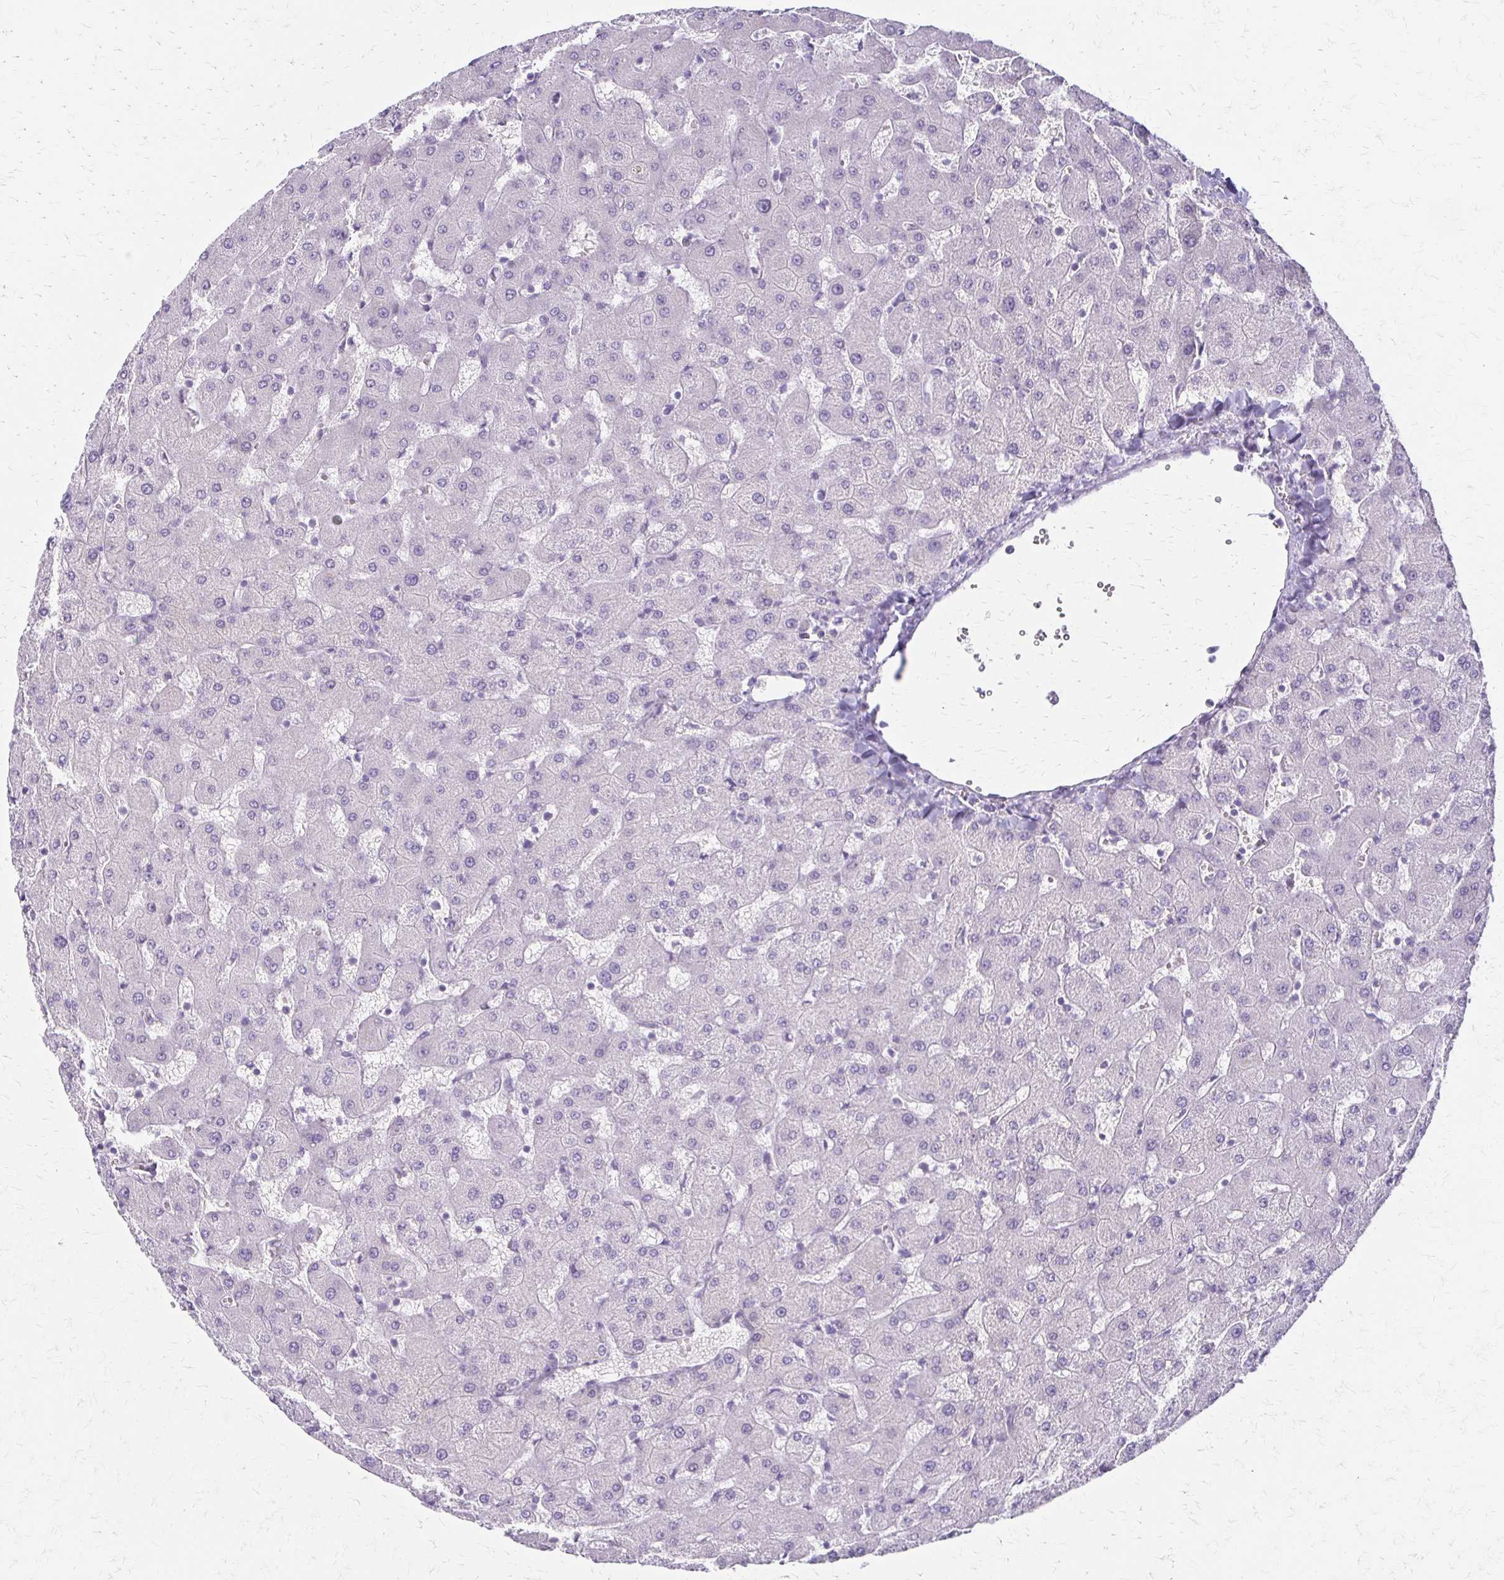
{"staining": {"intensity": "negative", "quantity": "none", "location": "none"}, "tissue": "liver", "cell_type": "Cholangiocytes", "image_type": "normal", "snomed": [{"axis": "morphology", "description": "Normal tissue, NOS"}, {"axis": "topography", "description": "Liver"}], "caption": "Immunohistochemical staining of benign liver shows no significant staining in cholangiocytes. (DAB (3,3'-diaminobenzidine) immunohistochemistry visualized using brightfield microscopy, high magnification).", "gene": "IVL", "patient": {"sex": "female", "age": 63}}